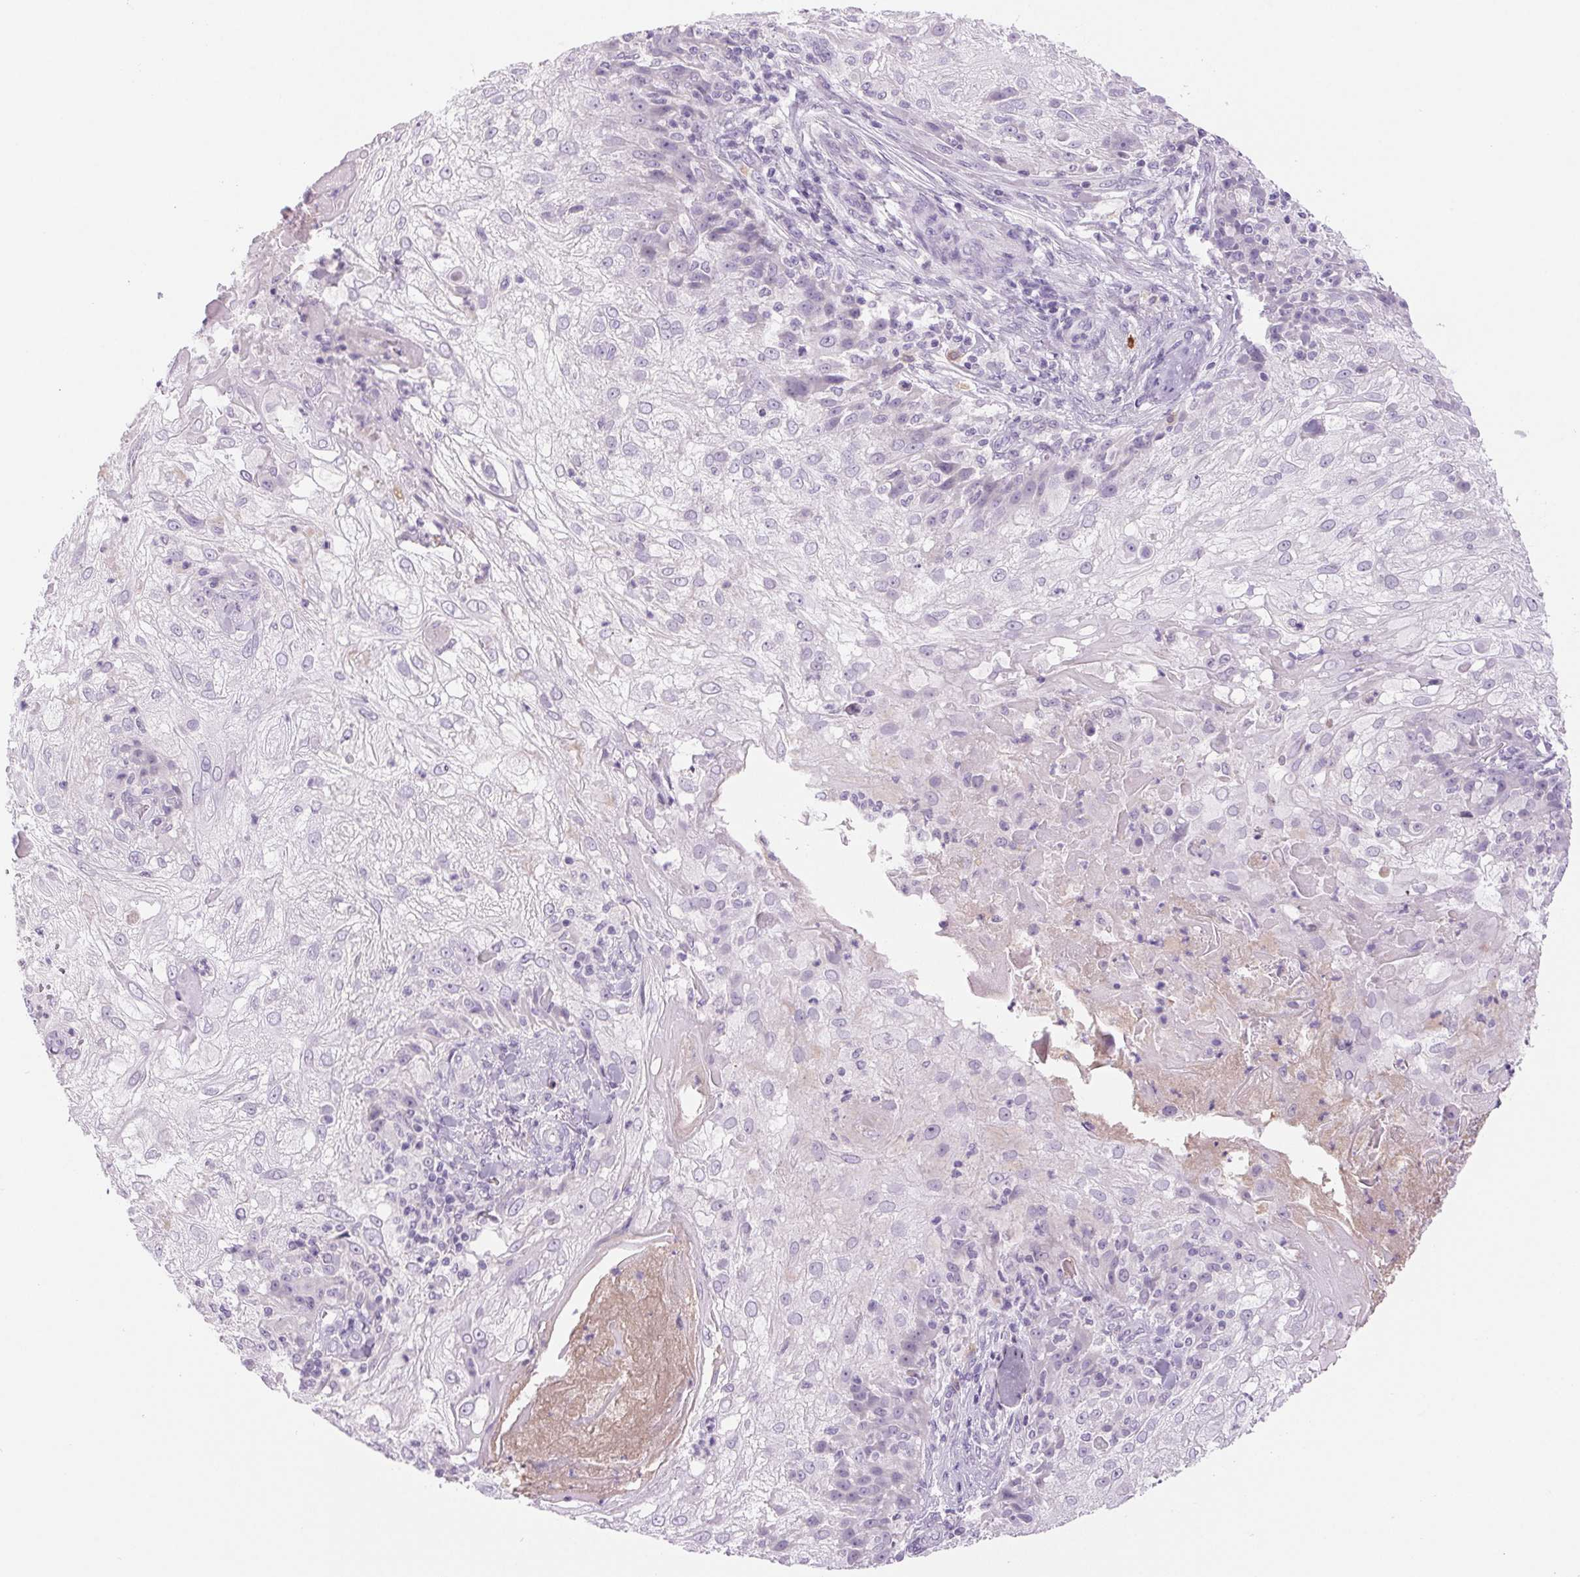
{"staining": {"intensity": "negative", "quantity": "none", "location": "none"}, "tissue": "skin cancer", "cell_type": "Tumor cells", "image_type": "cancer", "snomed": [{"axis": "morphology", "description": "Normal tissue, NOS"}, {"axis": "morphology", "description": "Squamous cell carcinoma, NOS"}, {"axis": "topography", "description": "Skin"}], "caption": "Histopathology image shows no protein positivity in tumor cells of squamous cell carcinoma (skin) tissue.", "gene": "IFIT1B", "patient": {"sex": "female", "age": 83}}